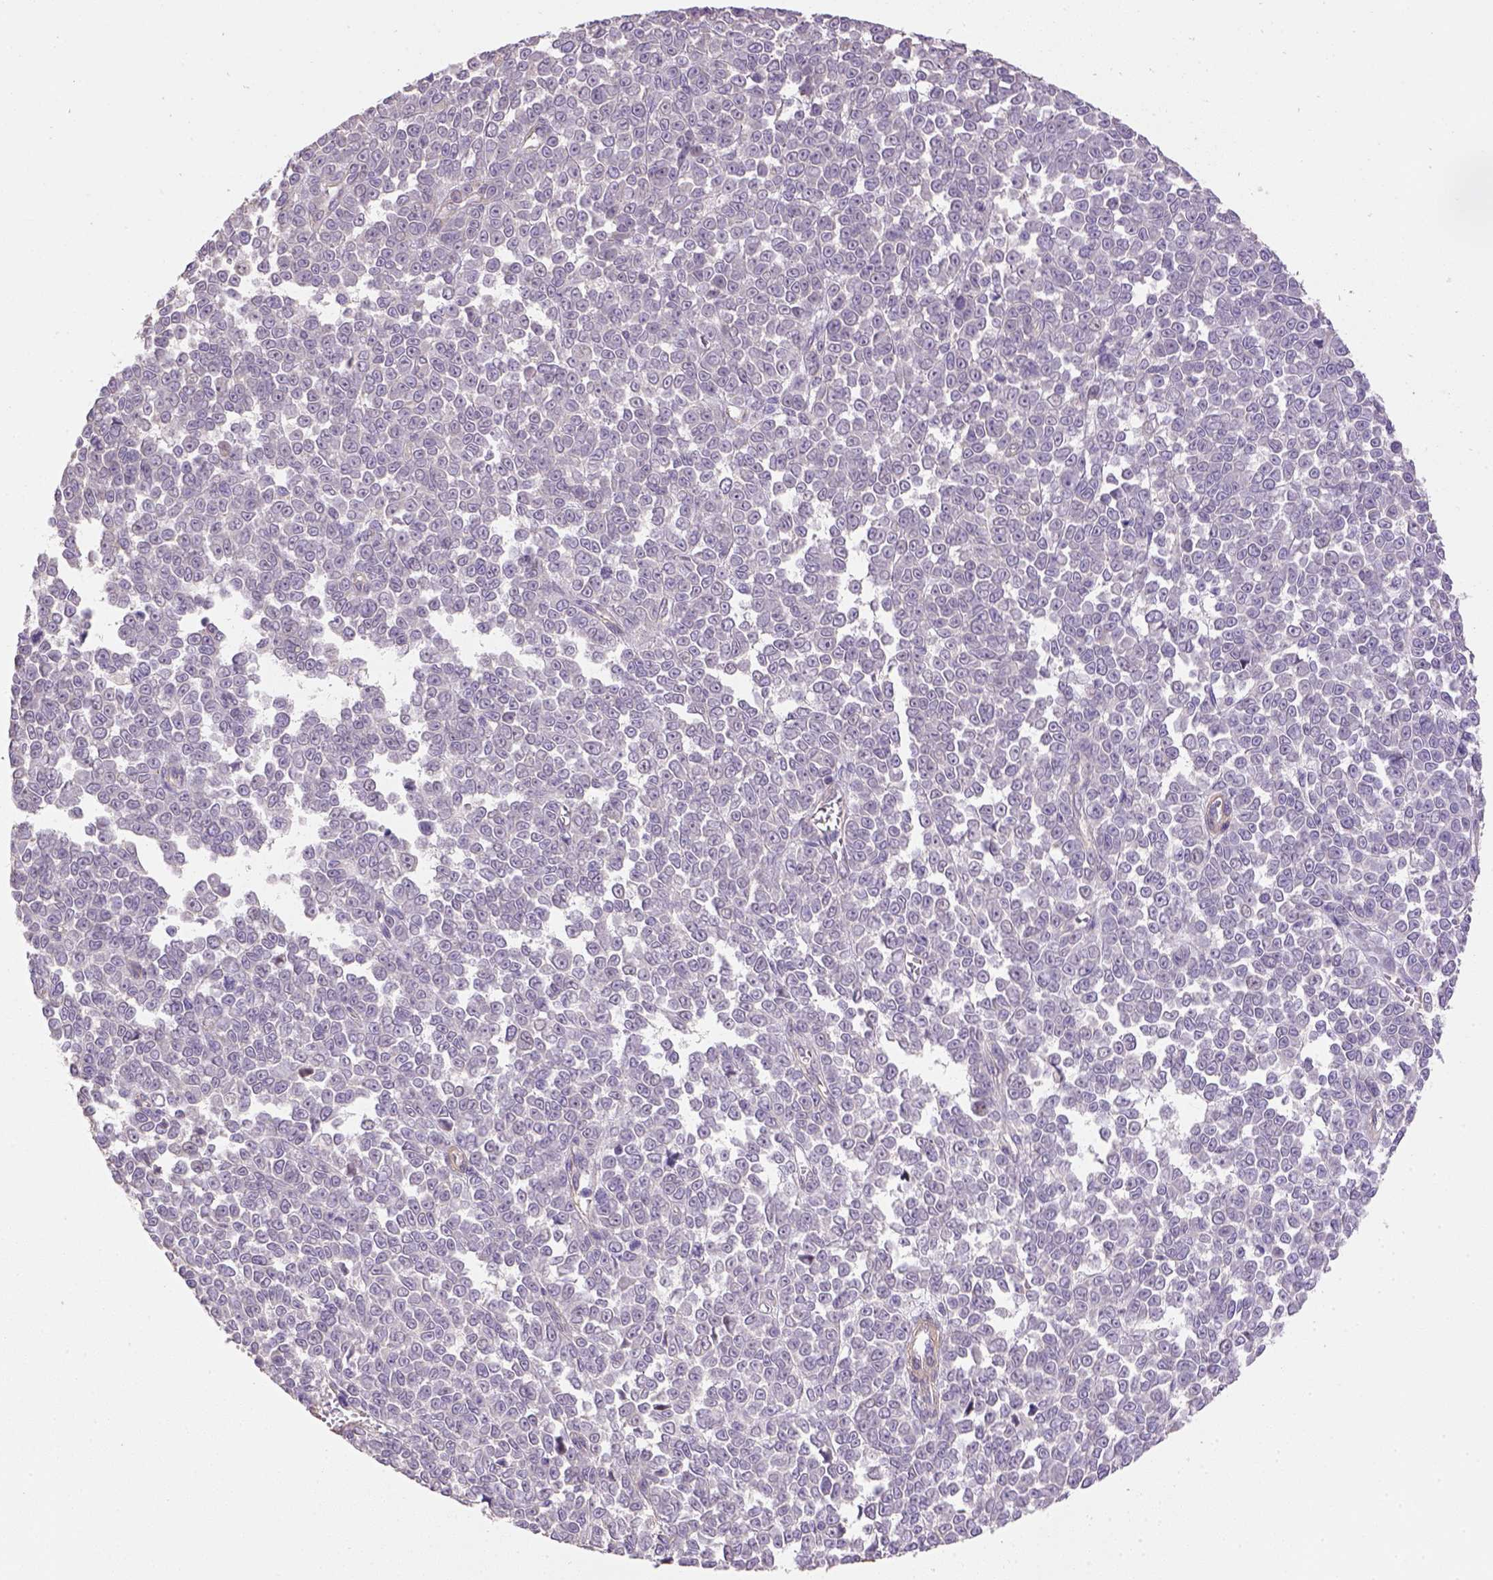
{"staining": {"intensity": "negative", "quantity": "none", "location": "none"}, "tissue": "melanoma", "cell_type": "Tumor cells", "image_type": "cancer", "snomed": [{"axis": "morphology", "description": "Malignant melanoma, NOS"}, {"axis": "topography", "description": "Skin"}], "caption": "The image reveals no staining of tumor cells in malignant melanoma. (DAB immunohistochemistry (IHC), high magnification).", "gene": "HTRA1", "patient": {"sex": "female", "age": 95}}